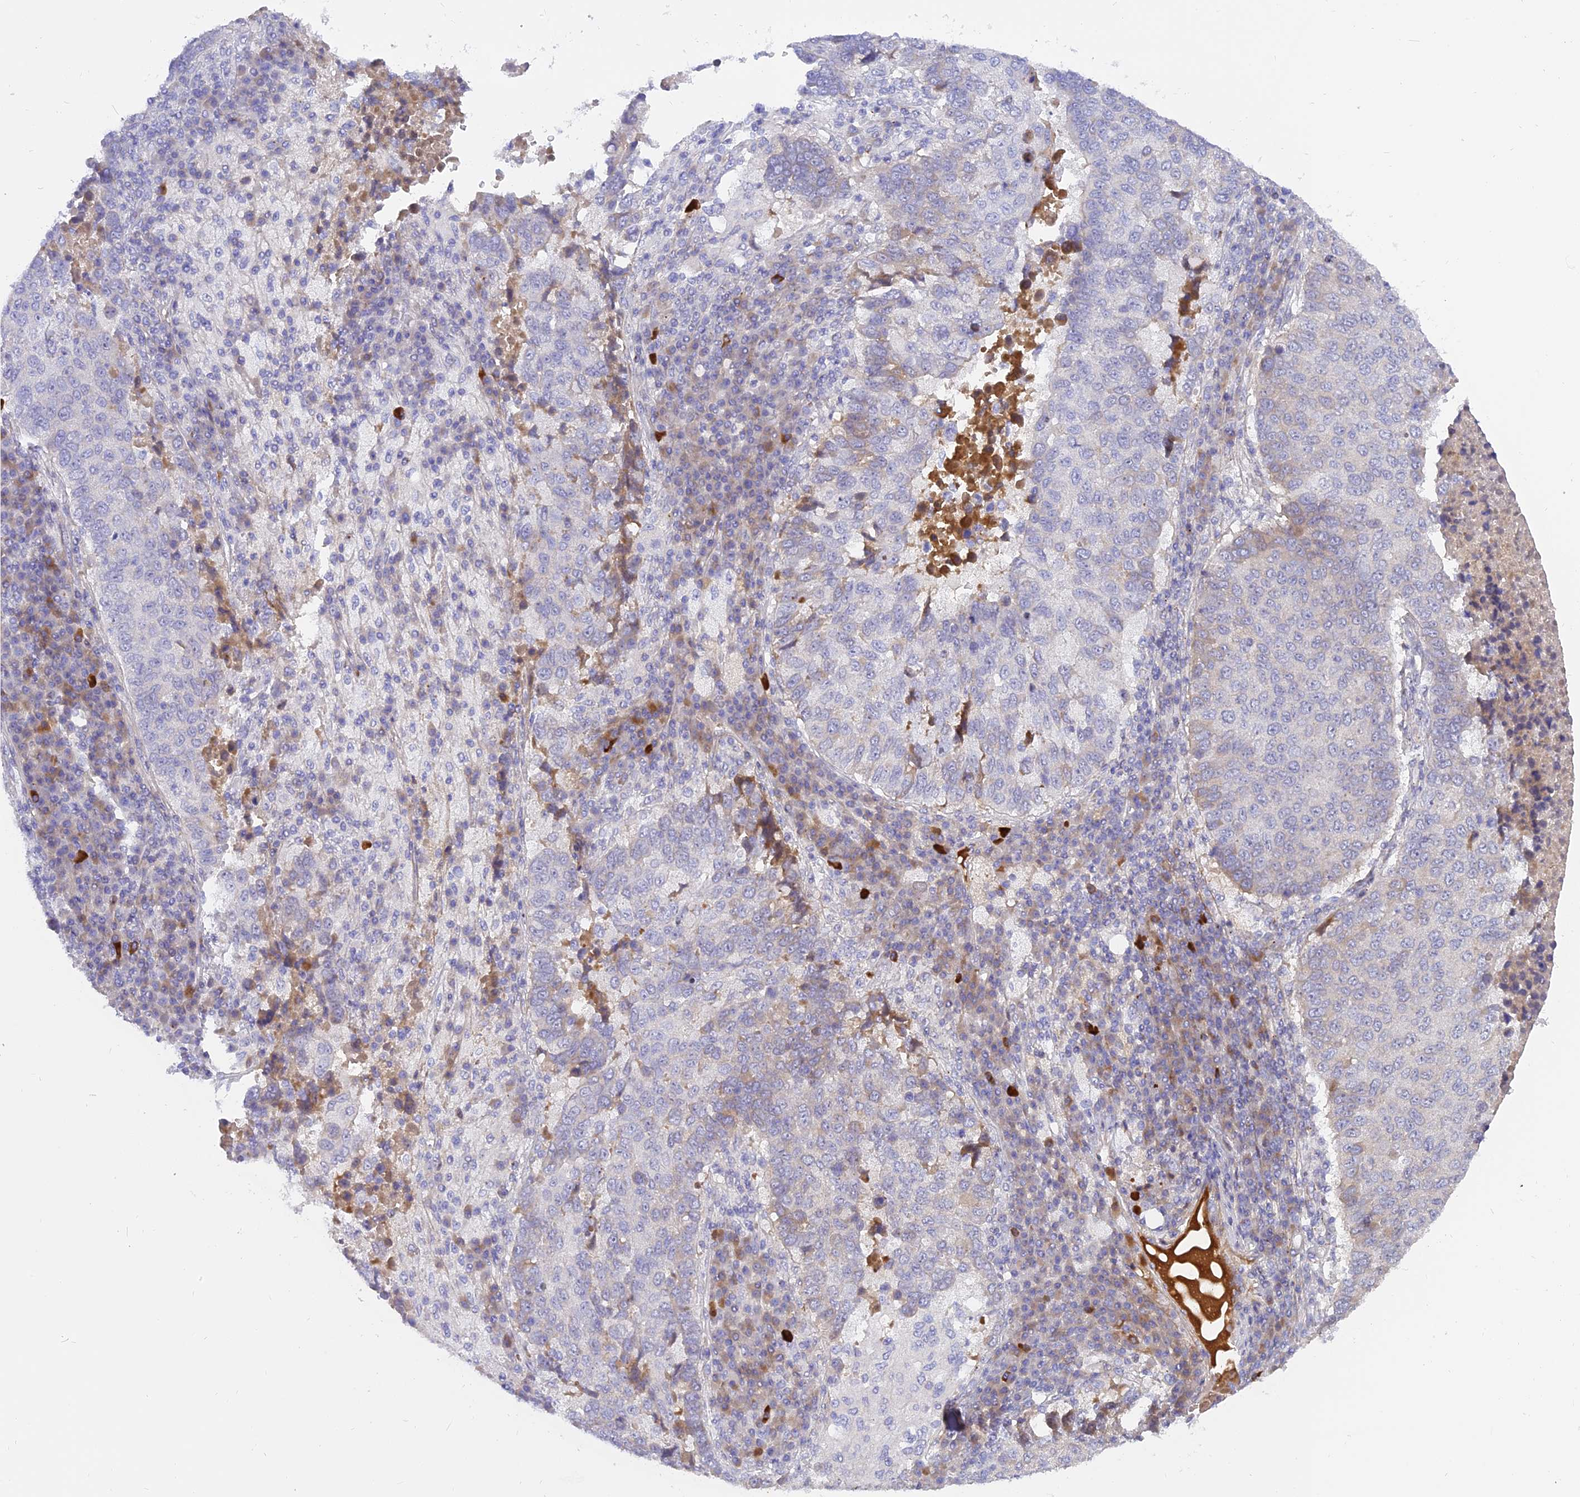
{"staining": {"intensity": "negative", "quantity": "none", "location": "none"}, "tissue": "lung cancer", "cell_type": "Tumor cells", "image_type": "cancer", "snomed": [{"axis": "morphology", "description": "Squamous cell carcinoma, NOS"}, {"axis": "topography", "description": "Lung"}], "caption": "An immunohistochemistry (IHC) photomicrograph of lung cancer is shown. There is no staining in tumor cells of lung cancer. (DAB (3,3'-diaminobenzidine) immunohistochemistry (IHC), high magnification).", "gene": "MBD3L1", "patient": {"sex": "male", "age": 73}}